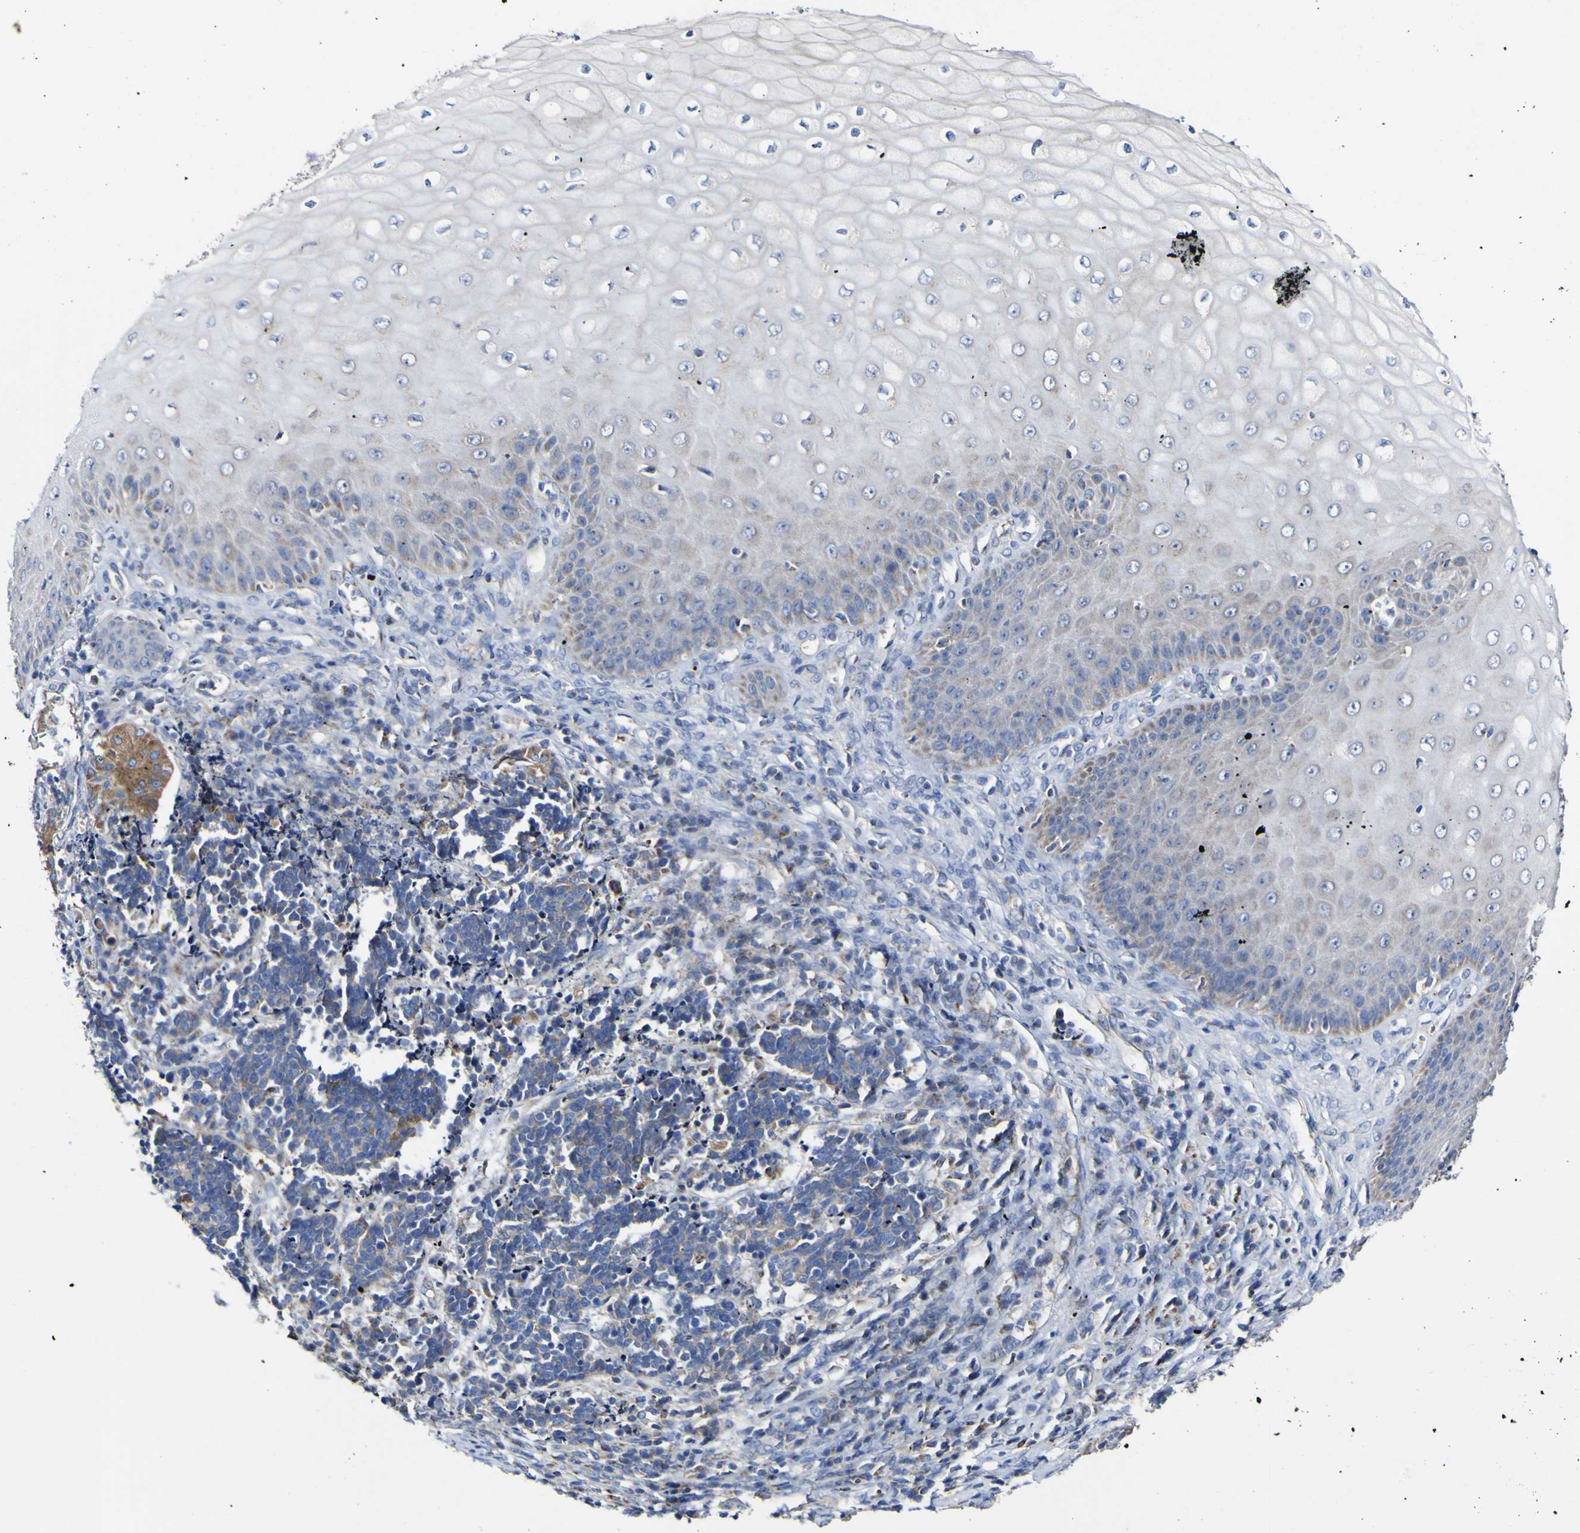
{"staining": {"intensity": "weak", "quantity": "<25%", "location": "cytoplasmic/membranous"}, "tissue": "cervical cancer", "cell_type": "Tumor cells", "image_type": "cancer", "snomed": [{"axis": "morphology", "description": "Squamous cell carcinoma, NOS"}, {"axis": "topography", "description": "Cervix"}], "caption": "There is no significant positivity in tumor cells of cervical cancer (squamous cell carcinoma). (DAB (3,3'-diaminobenzidine) immunohistochemistry visualized using brightfield microscopy, high magnification).", "gene": "CCDC90B", "patient": {"sex": "female", "age": 35}}